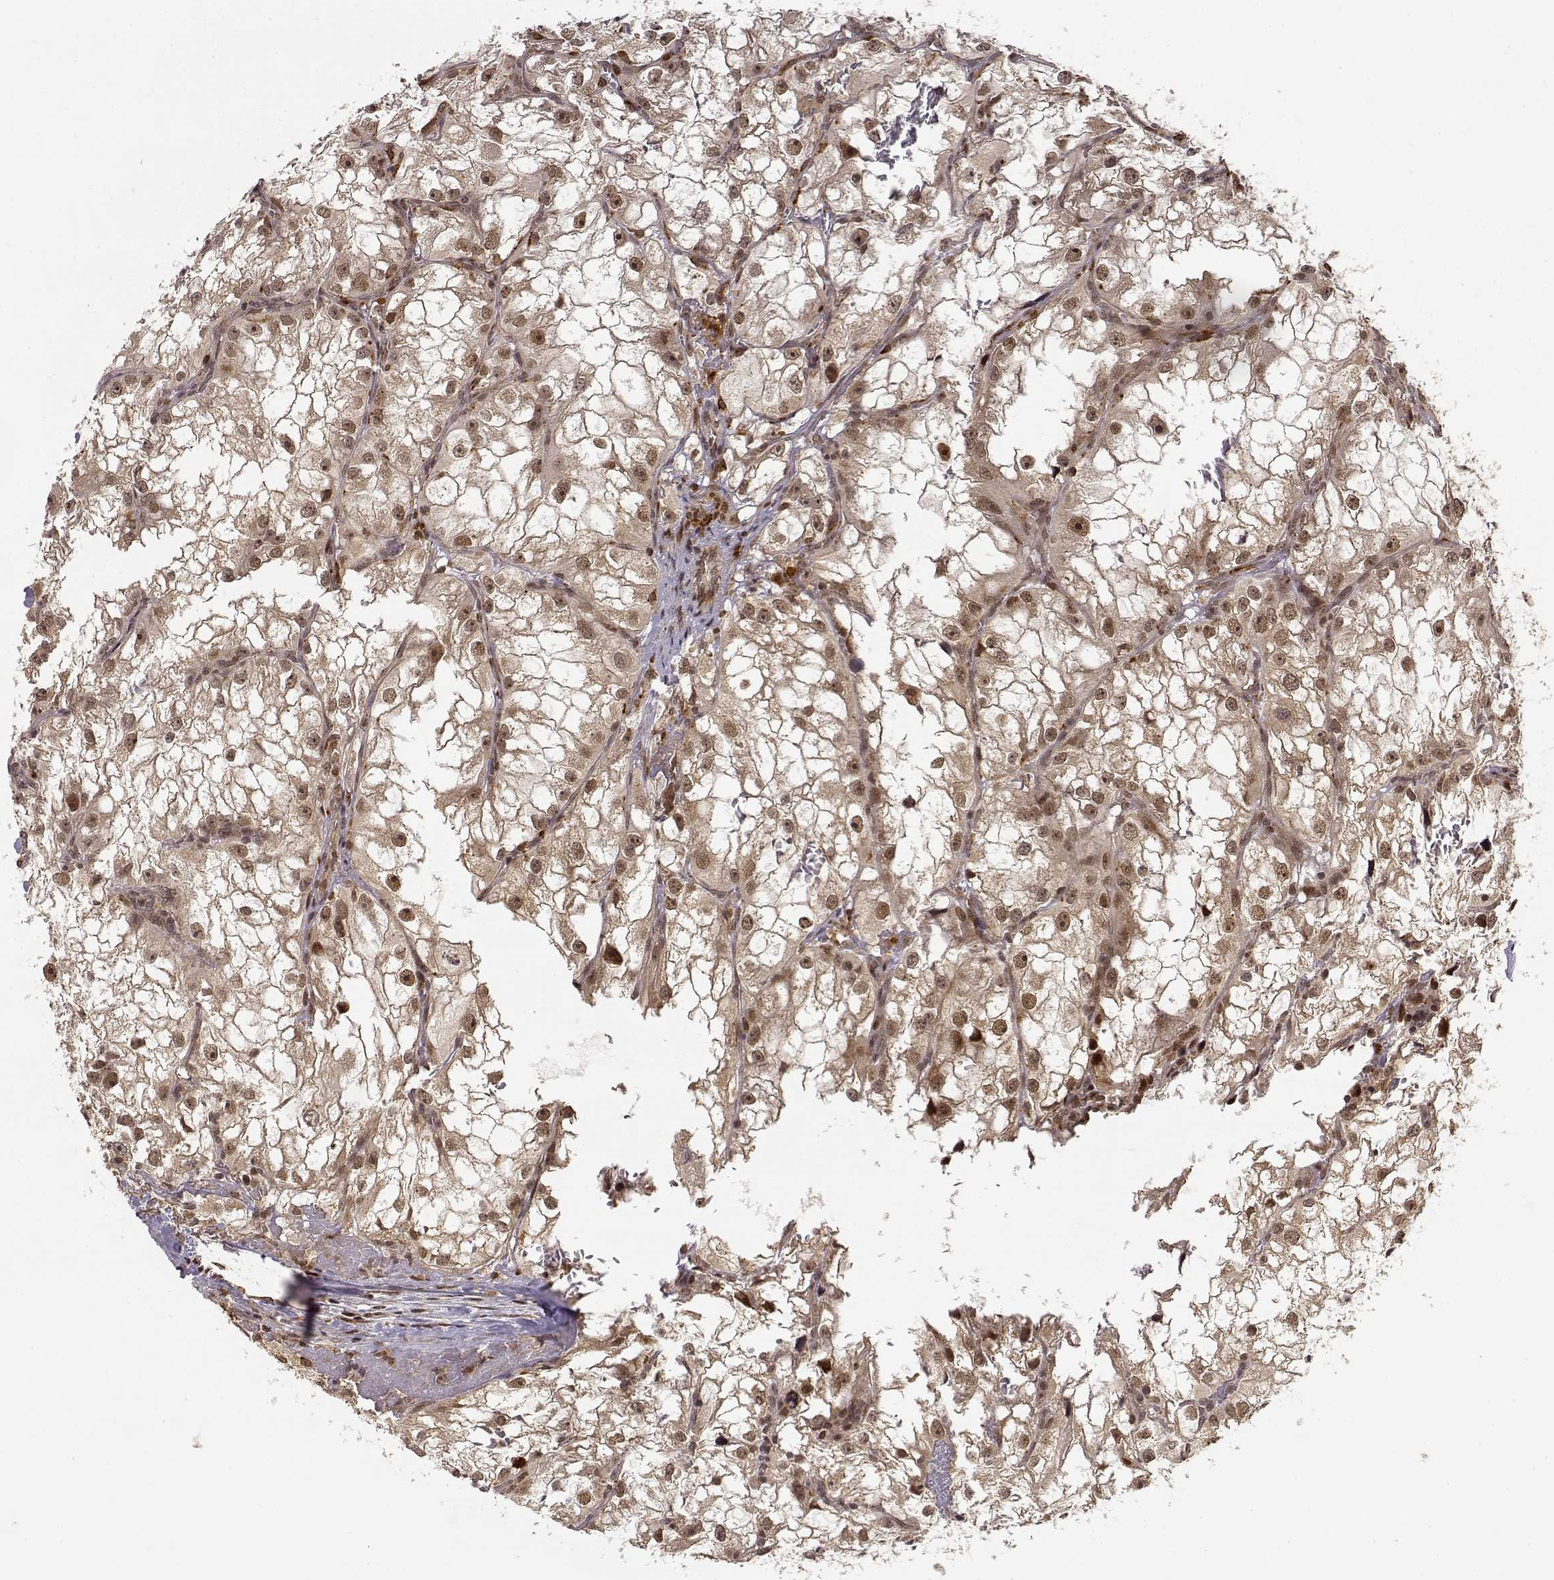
{"staining": {"intensity": "moderate", "quantity": ">75%", "location": "cytoplasmic/membranous,nuclear"}, "tissue": "renal cancer", "cell_type": "Tumor cells", "image_type": "cancer", "snomed": [{"axis": "morphology", "description": "Adenocarcinoma, NOS"}, {"axis": "topography", "description": "Kidney"}], "caption": "This photomicrograph reveals immunohistochemistry staining of renal cancer, with medium moderate cytoplasmic/membranous and nuclear positivity in about >75% of tumor cells.", "gene": "MAEA", "patient": {"sex": "male", "age": 59}}